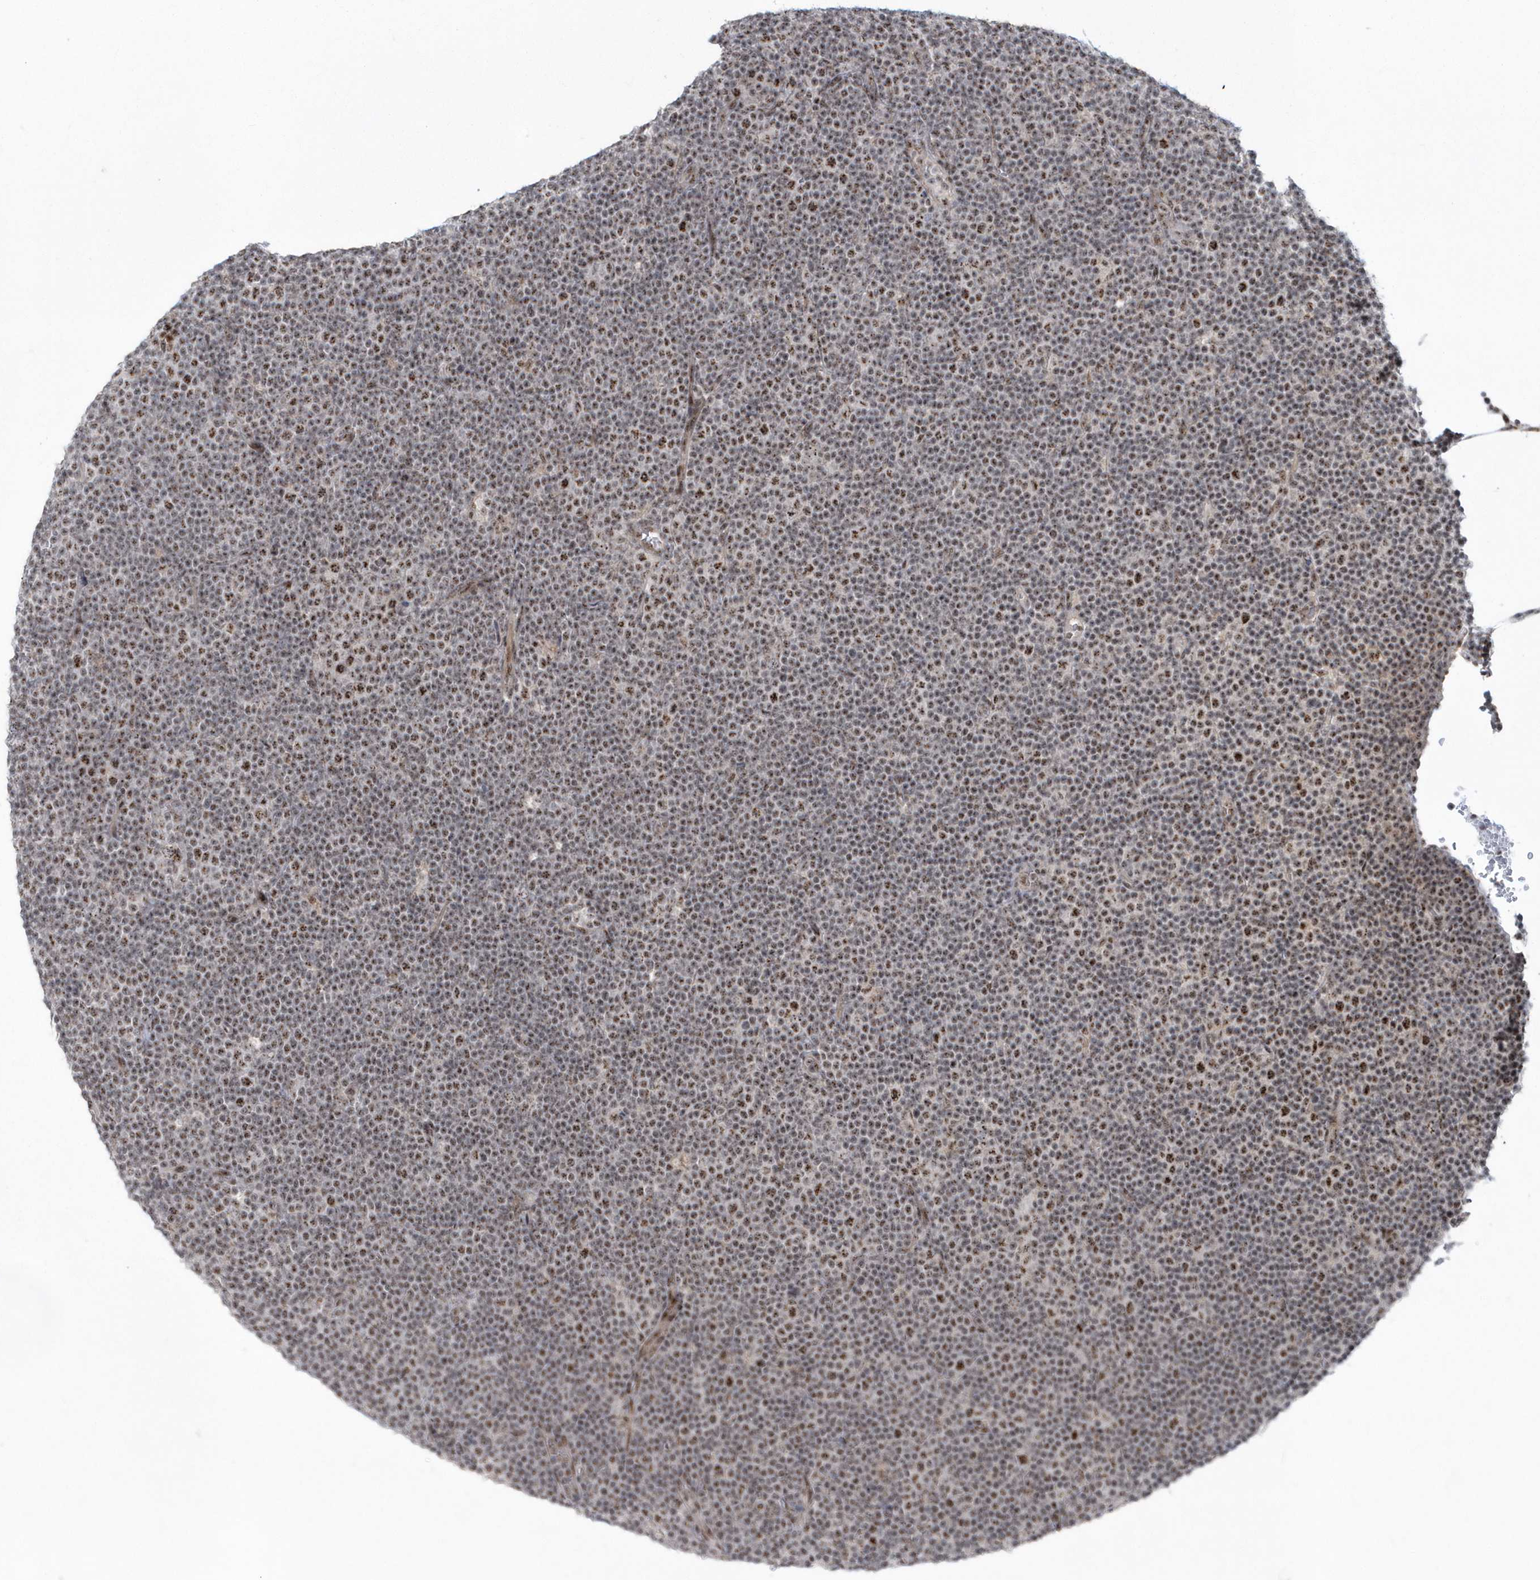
{"staining": {"intensity": "moderate", "quantity": "25%-75%", "location": "nuclear"}, "tissue": "lymphoma", "cell_type": "Tumor cells", "image_type": "cancer", "snomed": [{"axis": "morphology", "description": "Malignant lymphoma, non-Hodgkin's type, Low grade"}, {"axis": "topography", "description": "Lymph node"}], "caption": "Immunohistochemical staining of lymphoma demonstrates medium levels of moderate nuclear staining in approximately 25%-75% of tumor cells.", "gene": "KDM6B", "patient": {"sex": "female", "age": 67}}